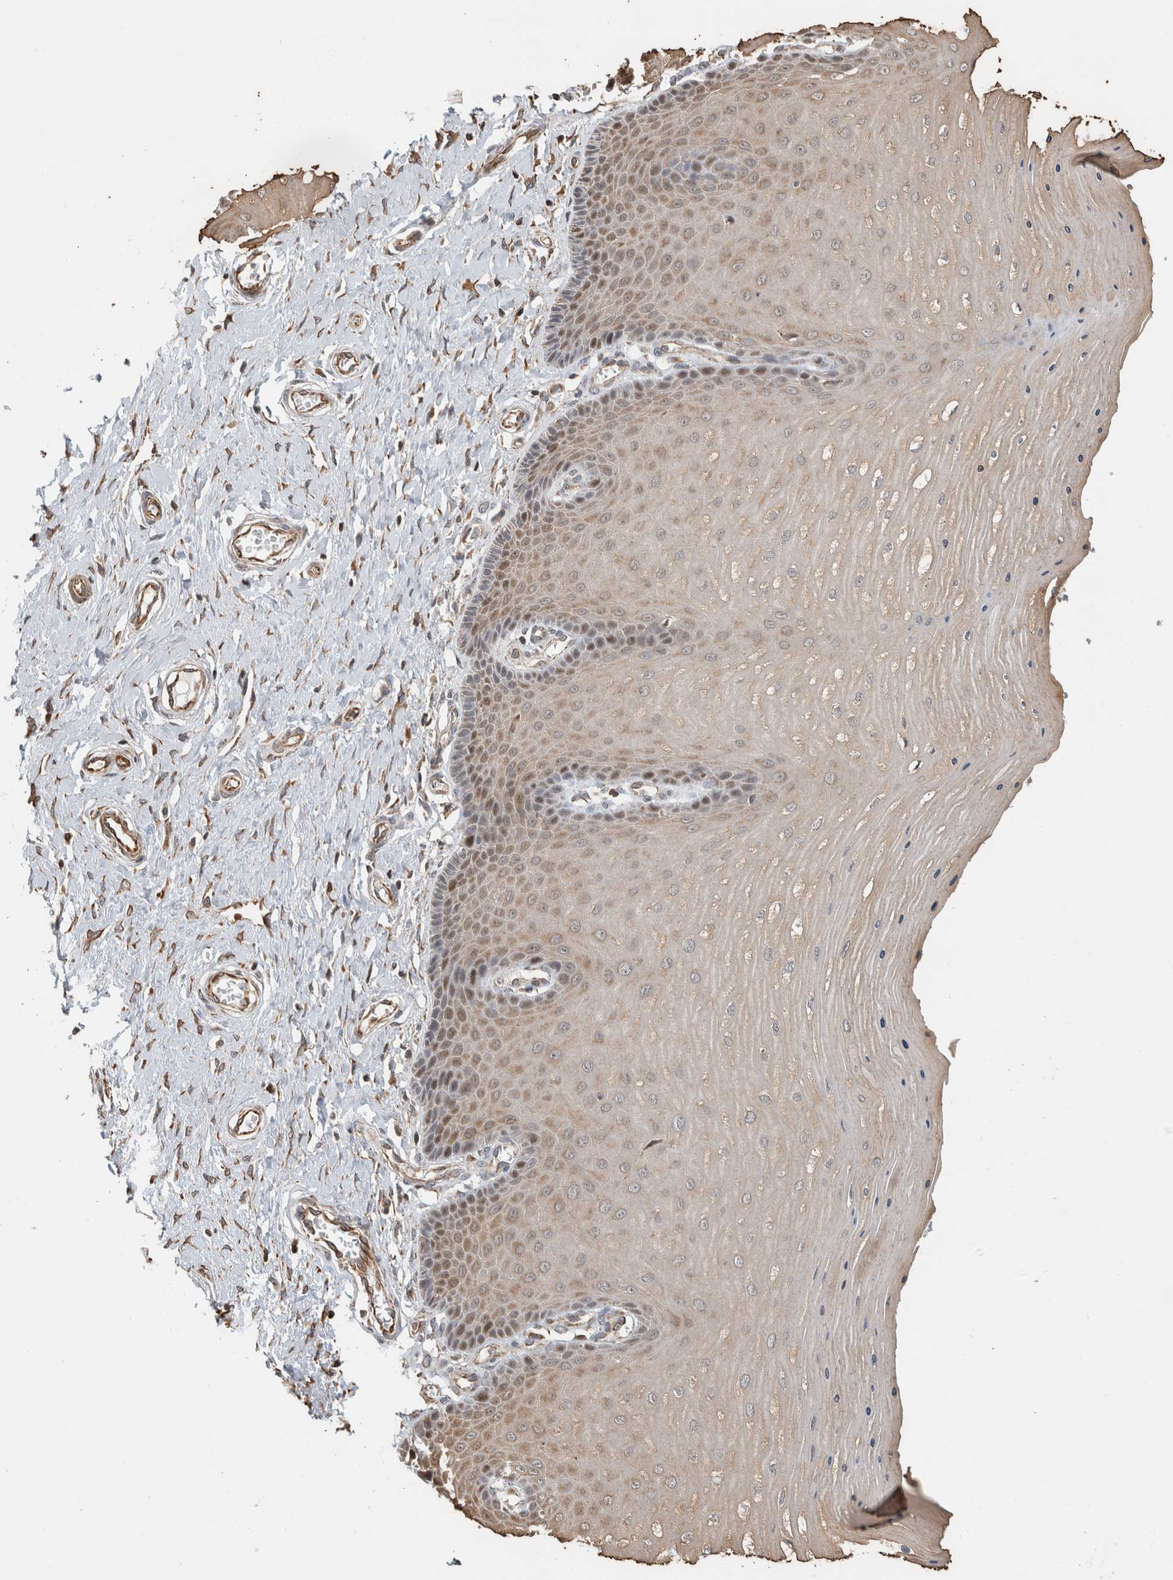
{"staining": {"intensity": "moderate", "quantity": "25%-75%", "location": "cytoplasmic/membranous"}, "tissue": "cervix", "cell_type": "Glandular cells", "image_type": "normal", "snomed": [{"axis": "morphology", "description": "Normal tissue, NOS"}, {"axis": "topography", "description": "Cervix"}], "caption": "IHC of benign cervix displays medium levels of moderate cytoplasmic/membranous staining in approximately 25%-75% of glandular cells. The protein of interest is shown in brown color, while the nuclei are stained blue.", "gene": "GINS4", "patient": {"sex": "female", "age": 55}}